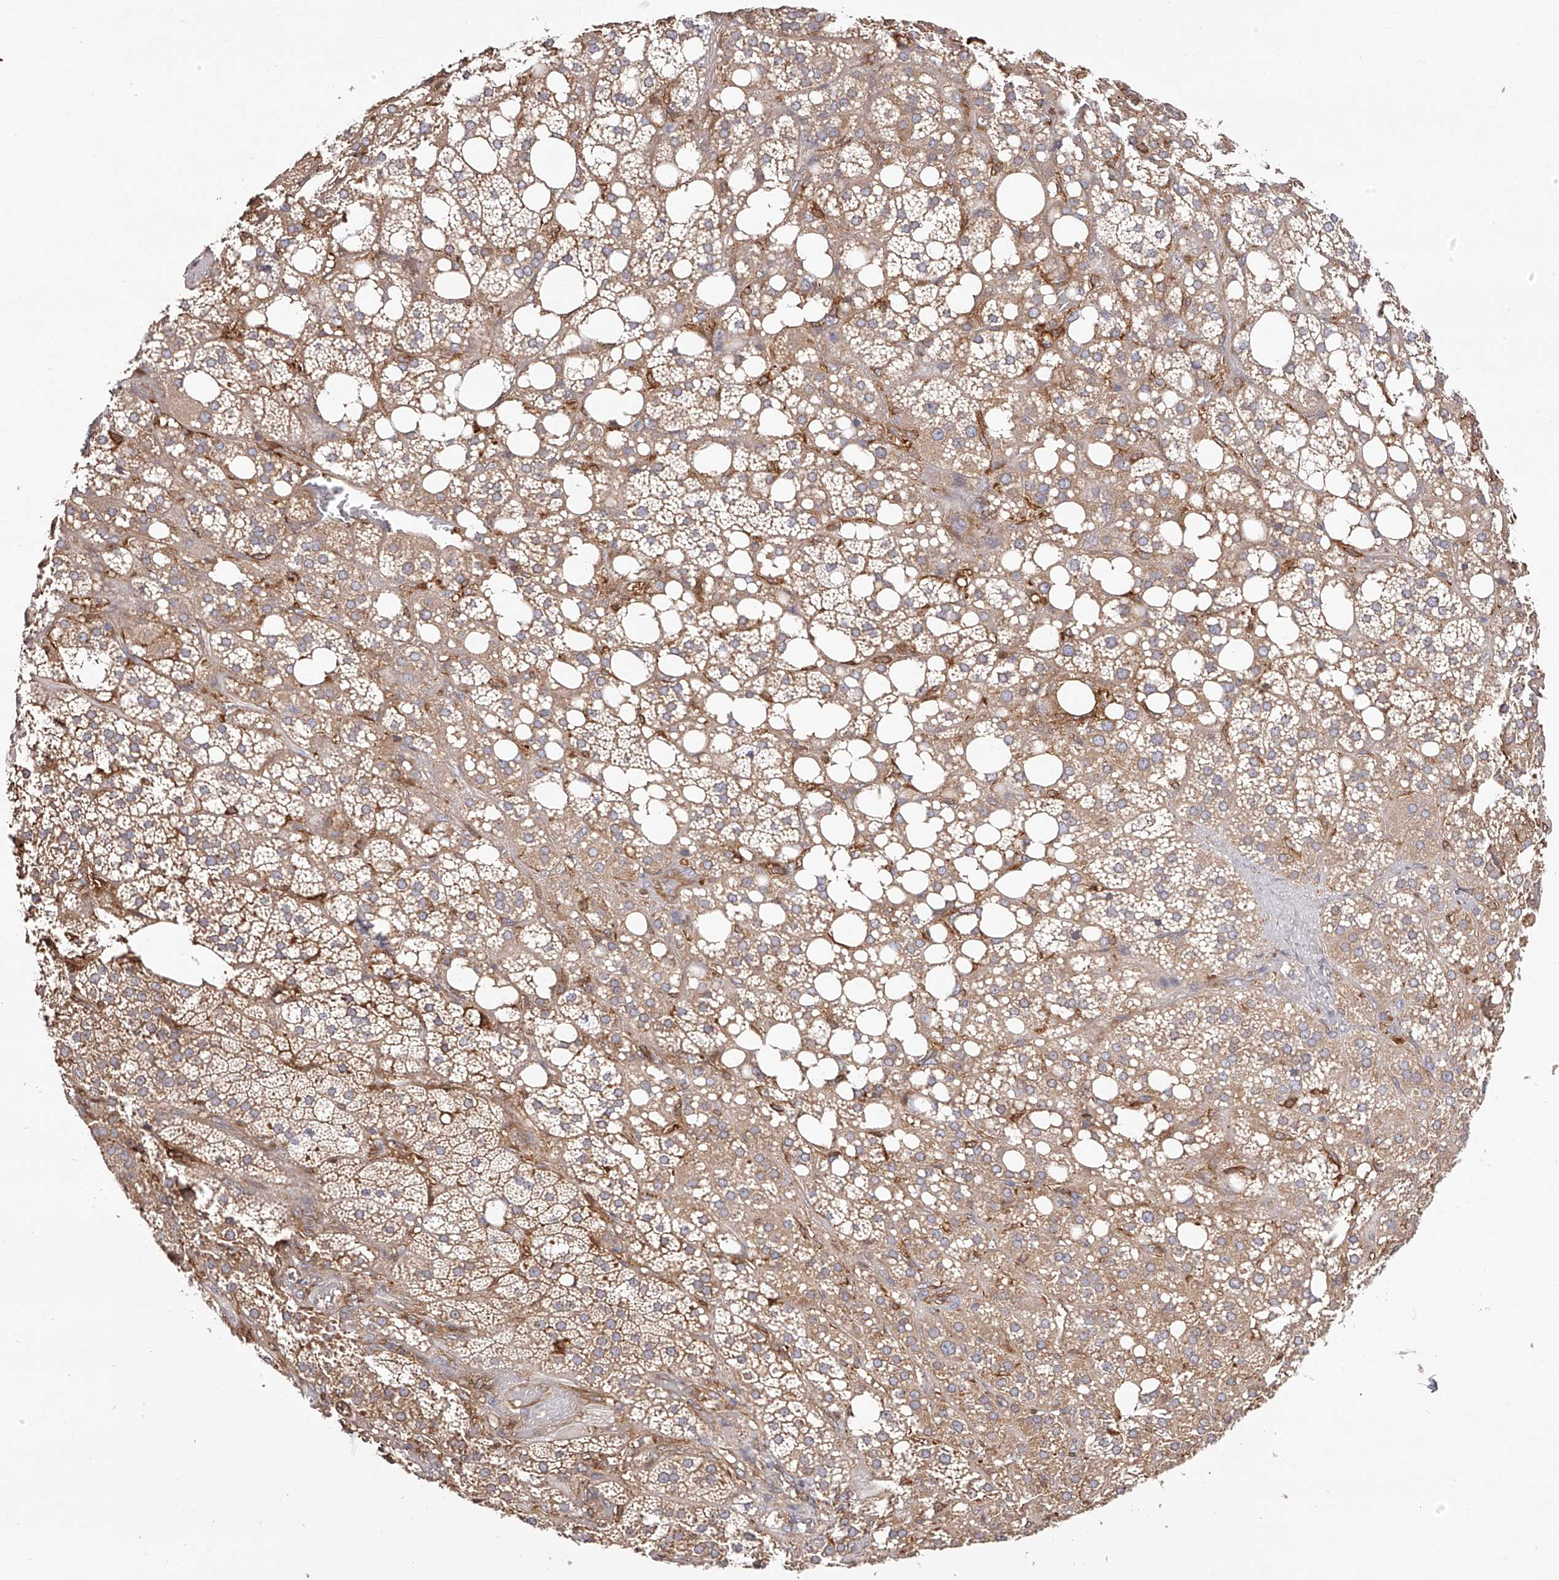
{"staining": {"intensity": "moderate", "quantity": ">75%", "location": "cytoplasmic/membranous"}, "tissue": "adrenal gland", "cell_type": "Glandular cells", "image_type": "normal", "snomed": [{"axis": "morphology", "description": "Normal tissue, NOS"}, {"axis": "topography", "description": "Adrenal gland"}], "caption": "Glandular cells exhibit moderate cytoplasmic/membranous positivity in about >75% of cells in benign adrenal gland.", "gene": "LAP3", "patient": {"sex": "female", "age": 59}}